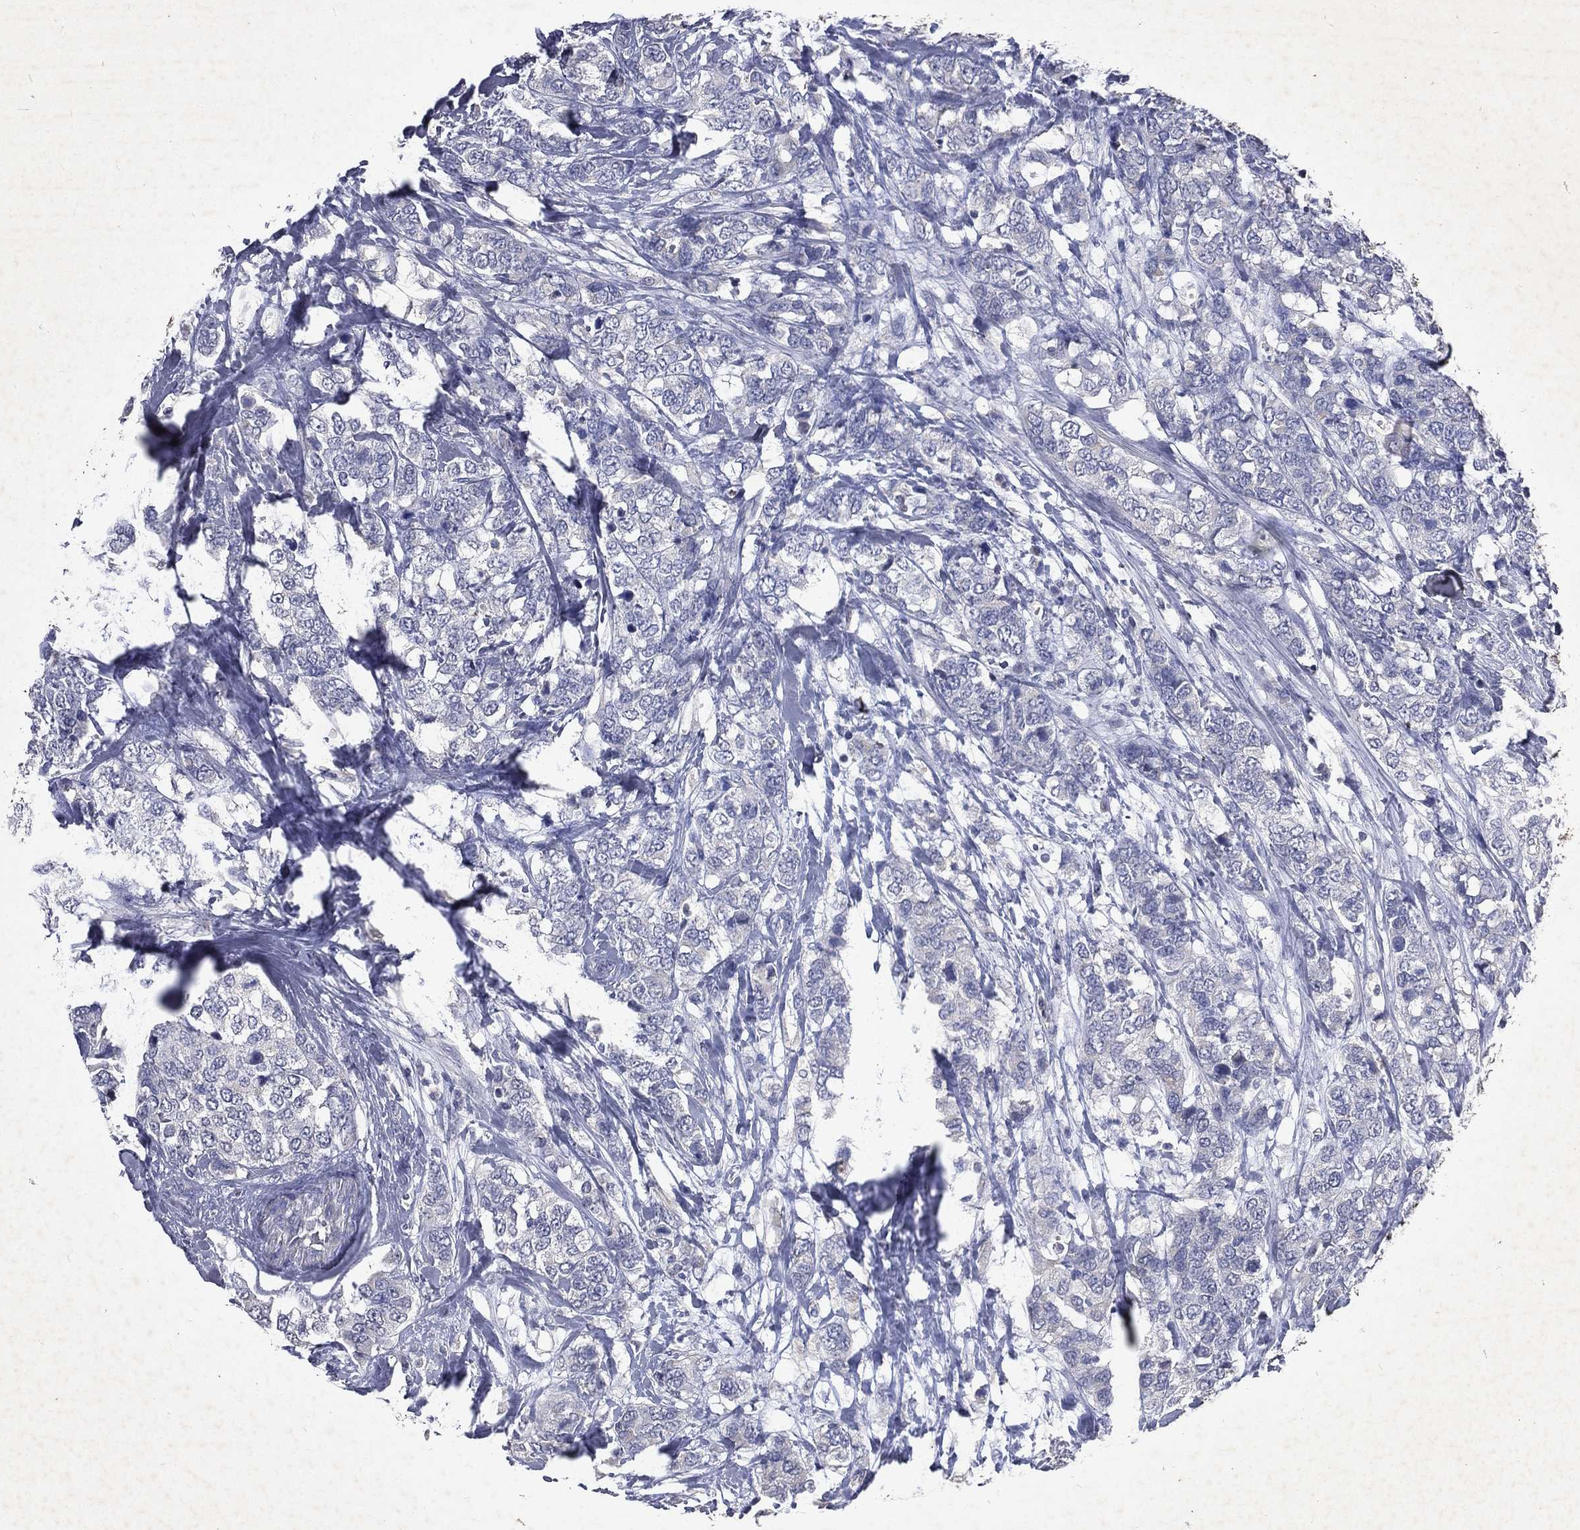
{"staining": {"intensity": "negative", "quantity": "none", "location": "none"}, "tissue": "breast cancer", "cell_type": "Tumor cells", "image_type": "cancer", "snomed": [{"axis": "morphology", "description": "Lobular carcinoma"}, {"axis": "topography", "description": "Breast"}], "caption": "Breast lobular carcinoma stained for a protein using immunohistochemistry (IHC) reveals no expression tumor cells.", "gene": "SLC34A2", "patient": {"sex": "female", "age": 59}}